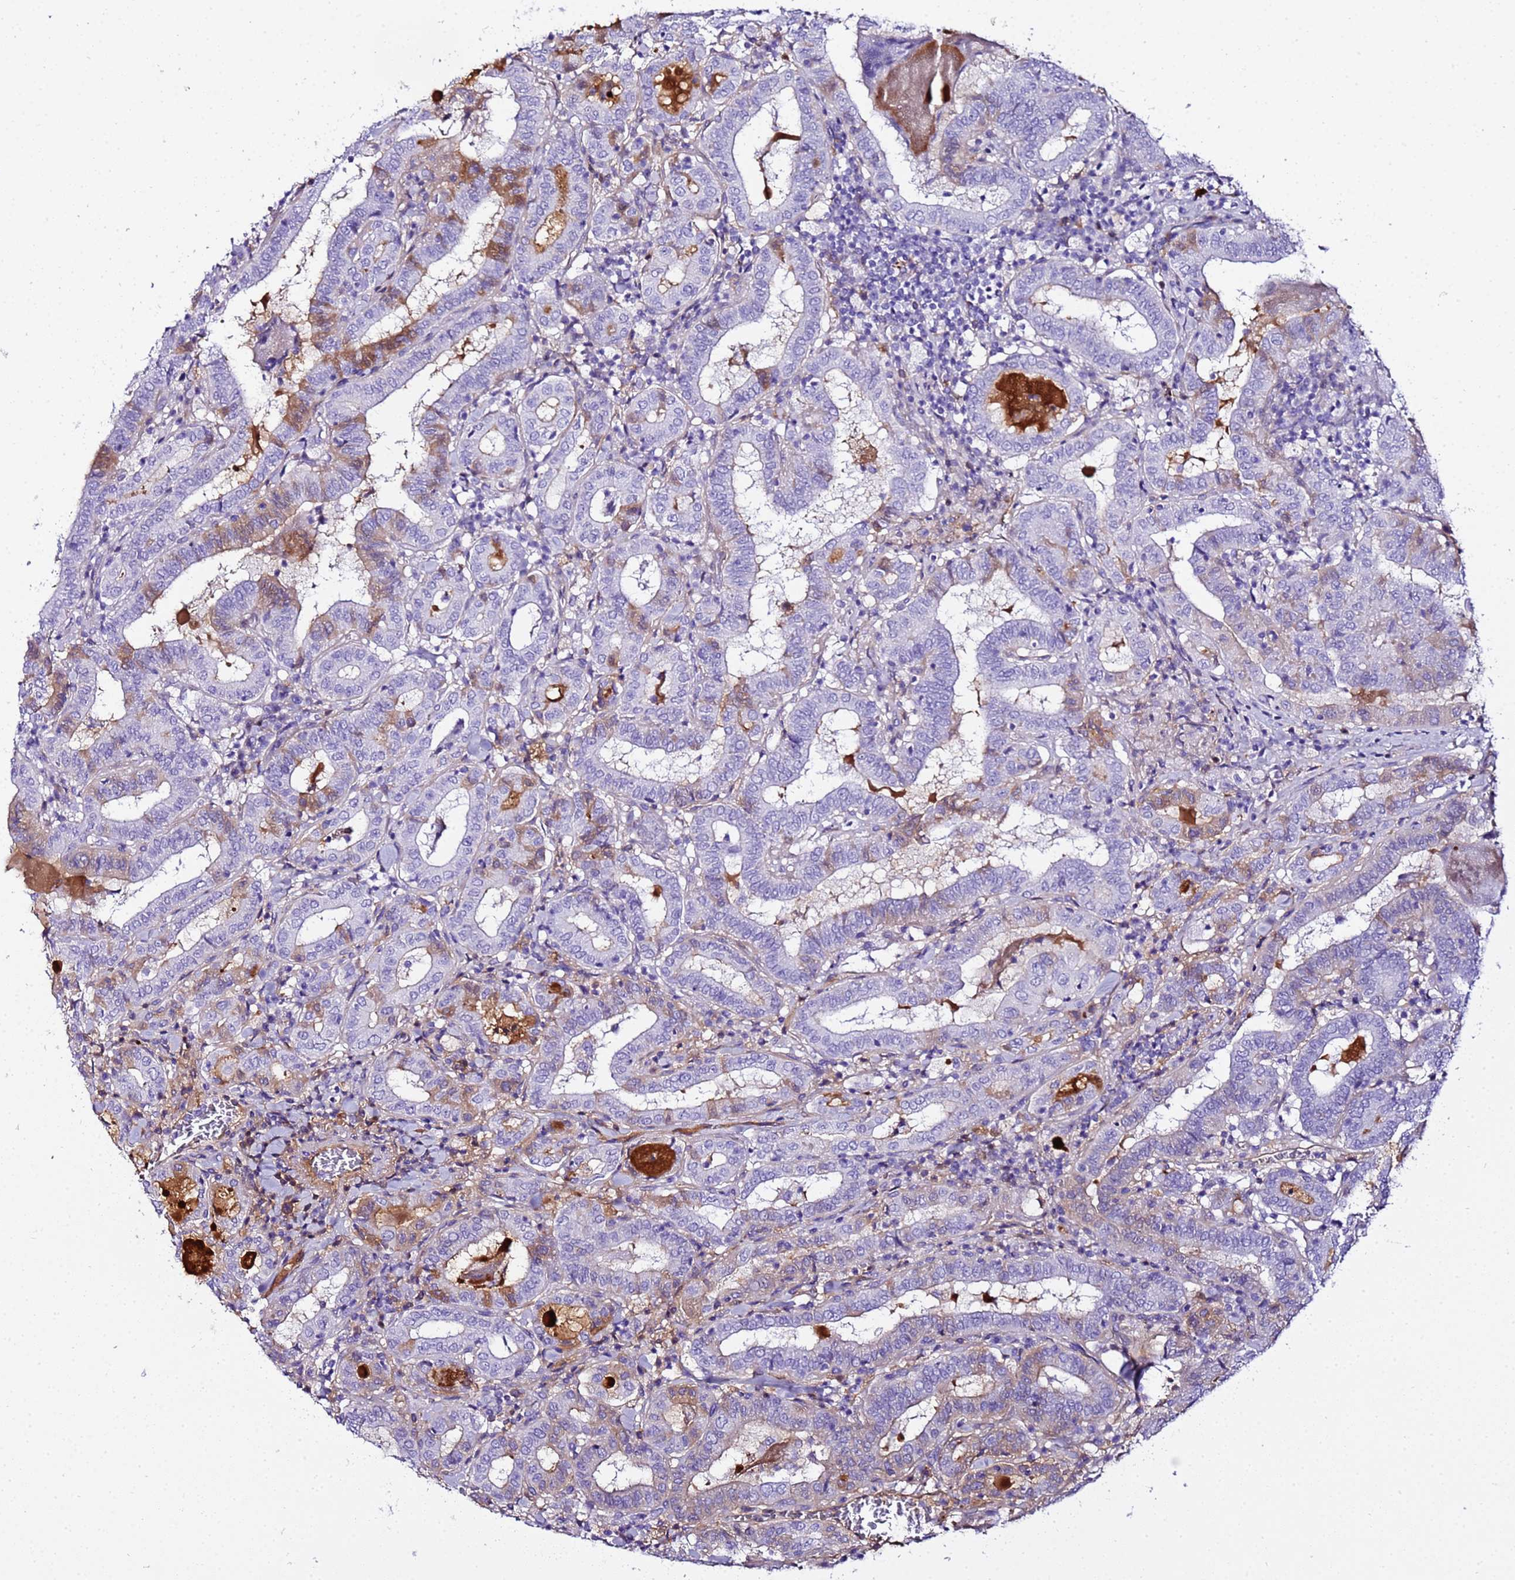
{"staining": {"intensity": "moderate", "quantity": "<25%", "location": "cytoplasmic/membranous"}, "tissue": "thyroid cancer", "cell_type": "Tumor cells", "image_type": "cancer", "snomed": [{"axis": "morphology", "description": "Papillary adenocarcinoma, NOS"}, {"axis": "topography", "description": "Thyroid gland"}], "caption": "This is an image of immunohistochemistry (IHC) staining of papillary adenocarcinoma (thyroid), which shows moderate expression in the cytoplasmic/membranous of tumor cells.", "gene": "CFHR2", "patient": {"sex": "female", "age": 72}}